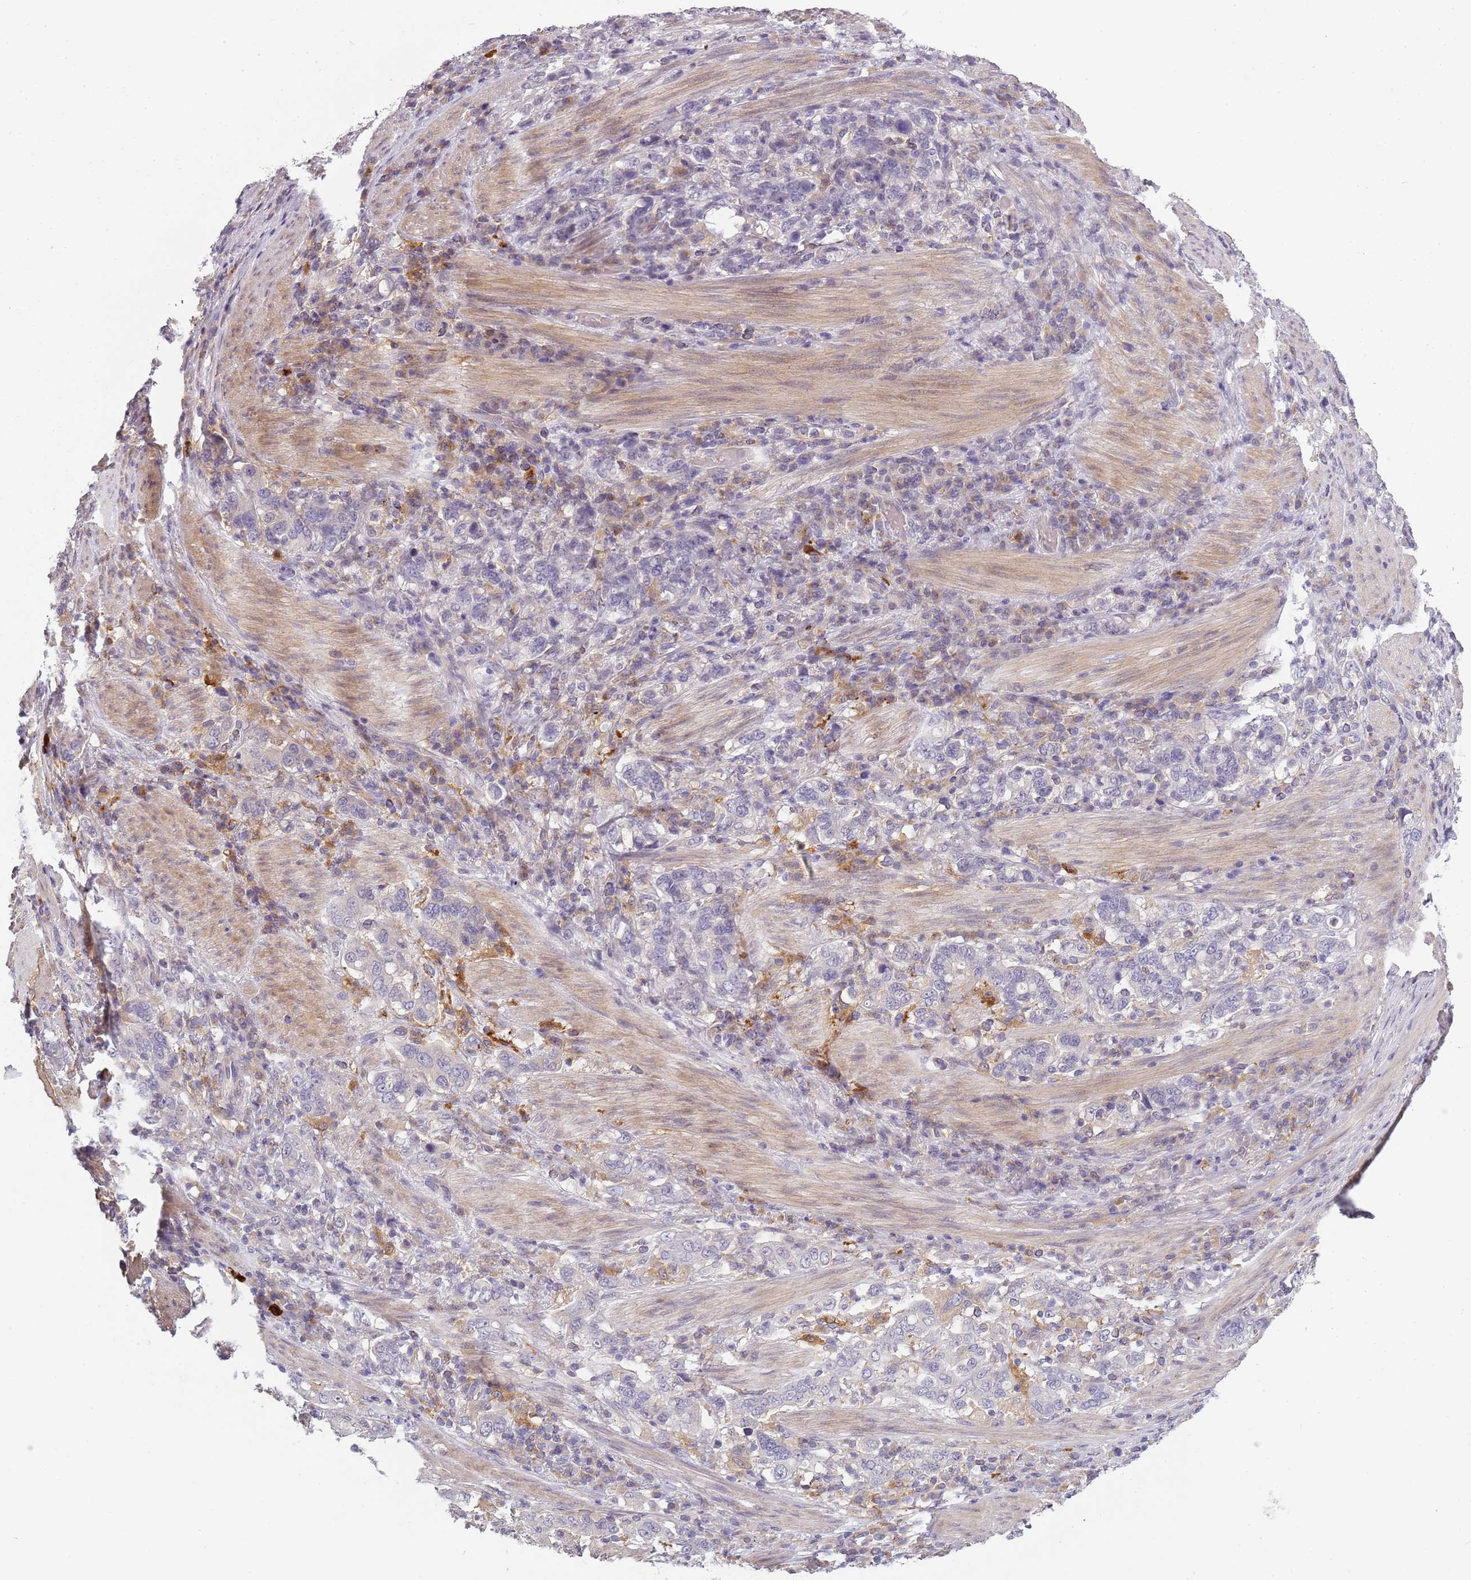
{"staining": {"intensity": "negative", "quantity": "none", "location": "none"}, "tissue": "stomach cancer", "cell_type": "Tumor cells", "image_type": "cancer", "snomed": [{"axis": "morphology", "description": "Adenocarcinoma, NOS"}, {"axis": "topography", "description": "Stomach, upper"}, {"axis": "topography", "description": "Stomach"}], "caption": "This is an immunohistochemistry (IHC) photomicrograph of human stomach cancer (adenocarcinoma). There is no expression in tumor cells.", "gene": "CC2D2B", "patient": {"sex": "male", "age": 62}}